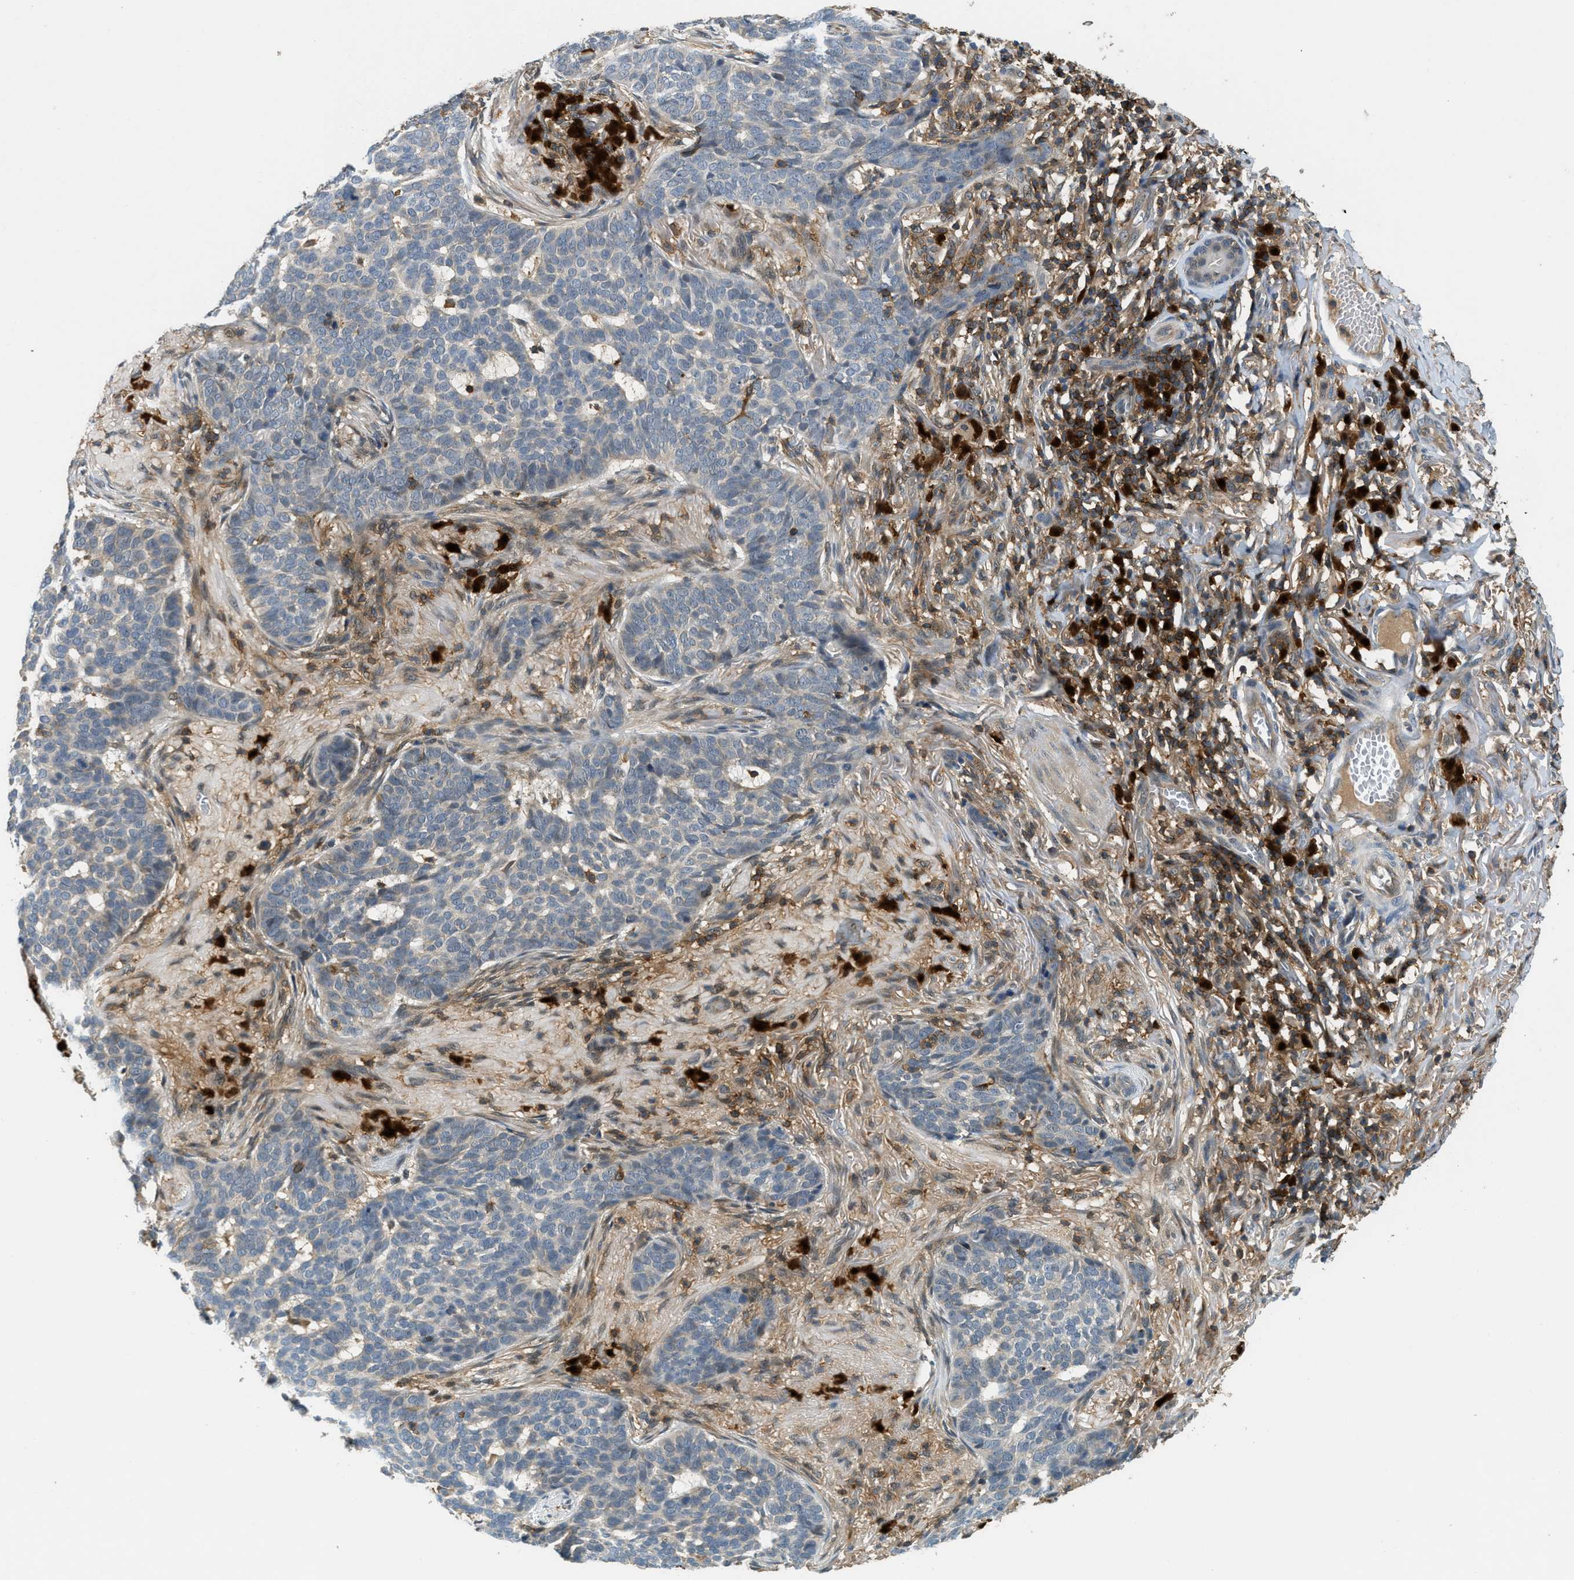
{"staining": {"intensity": "negative", "quantity": "none", "location": "none"}, "tissue": "skin cancer", "cell_type": "Tumor cells", "image_type": "cancer", "snomed": [{"axis": "morphology", "description": "Basal cell carcinoma"}, {"axis": "topography", "description": "Skin"}], "caption": "This is an immunohistochemistry image of basal cell carcinoma (skin). There is no staining in tumor cells.", "gene": "GMPPB", "patient": {"sex": "male", "age": 85}}